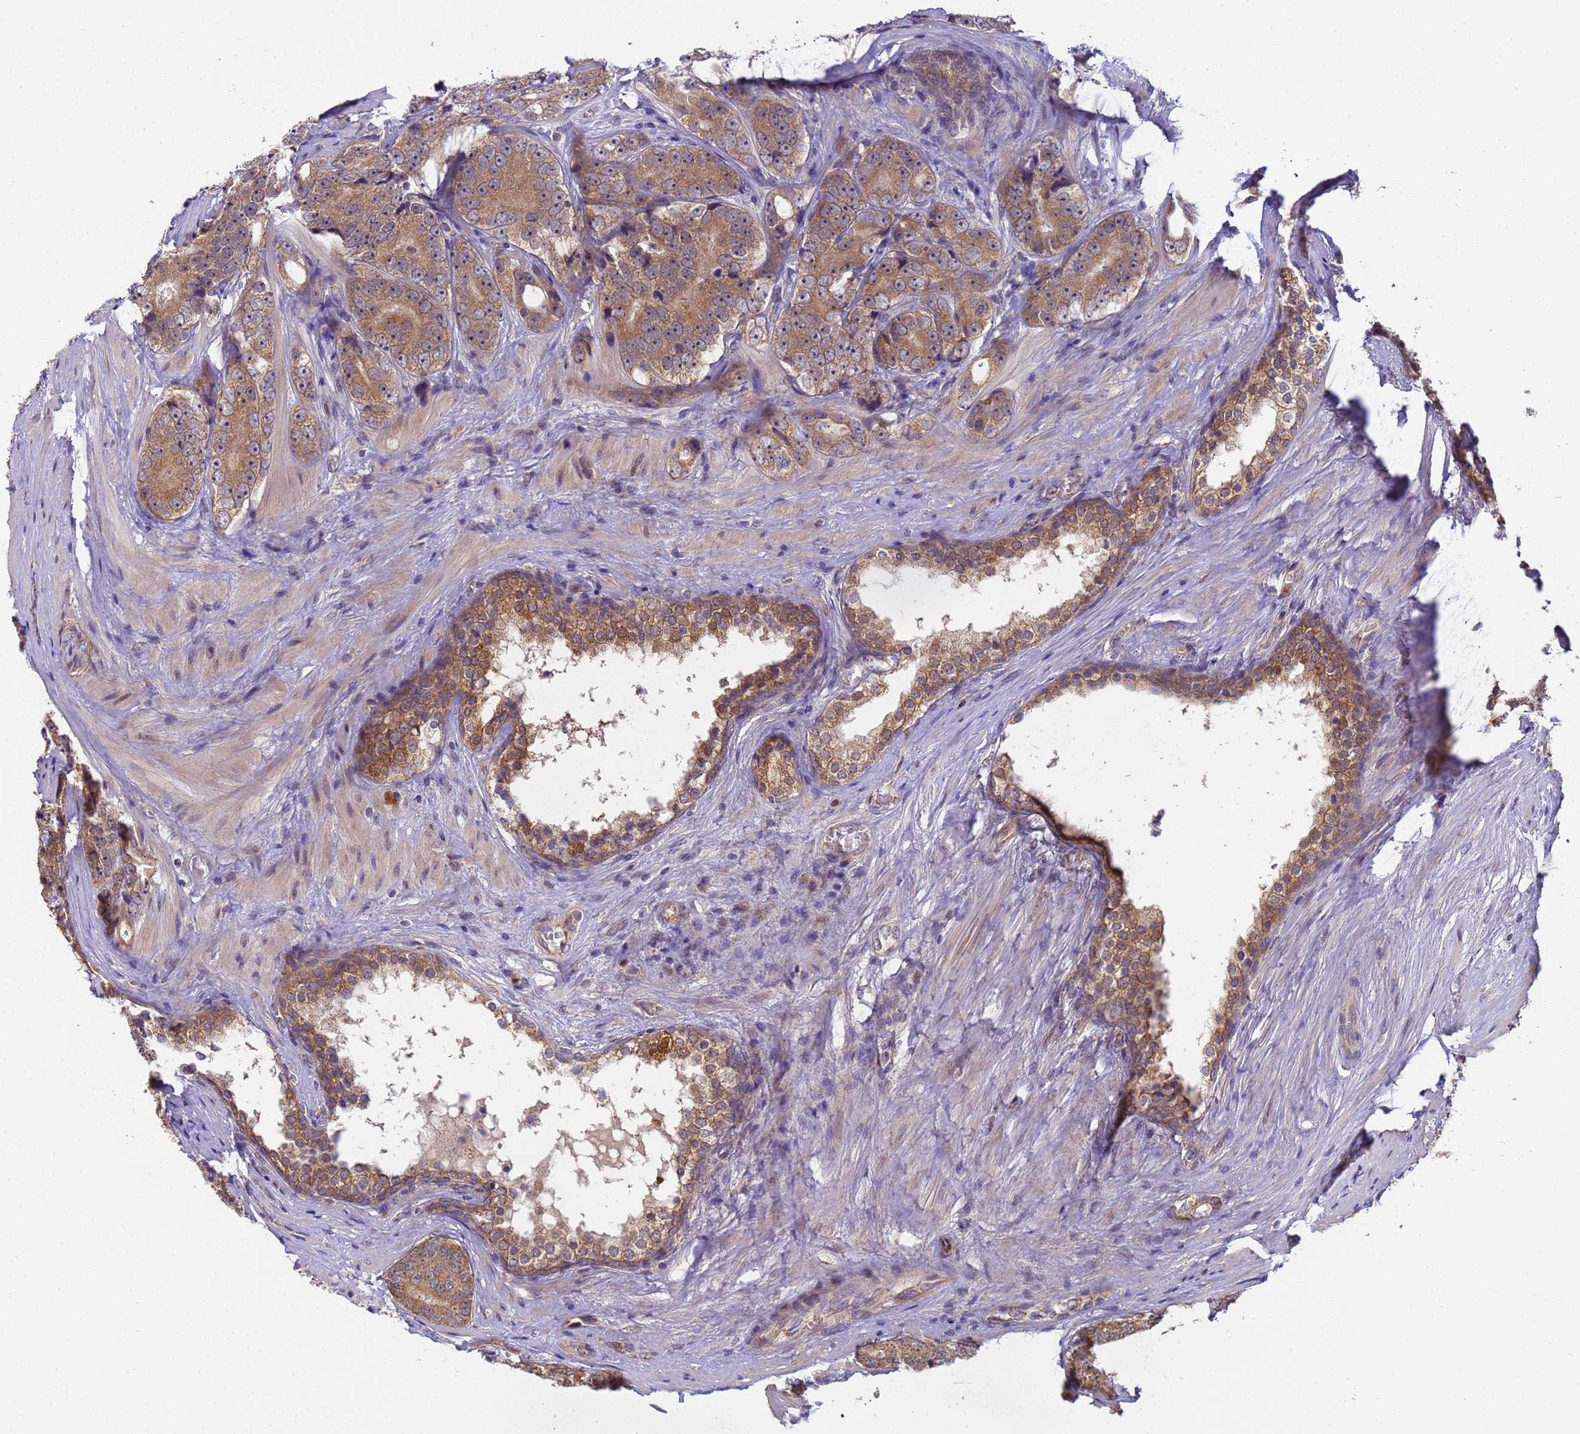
{"staining": {"intensity": "moderate", "quantity": ">75%", "location": "cytoplasmic/membranous"}, "tissue": "prostate cancer", "cell_type": "Tumor cells", "image_type": "cancer", "snomed": [{"axis": "morphology", "description": "Adenocarcinoma, High grade"}, {"axis": "topography", "description": "Prostate"}], "caption": "This is a micrograph of IHC staining of prostate cancer, which shows moderate positivity in the cytoplasmic/membranous of tumor cells.", "gene": "RAPGEF3", "patient": {"sex": "male", "age": 56}}